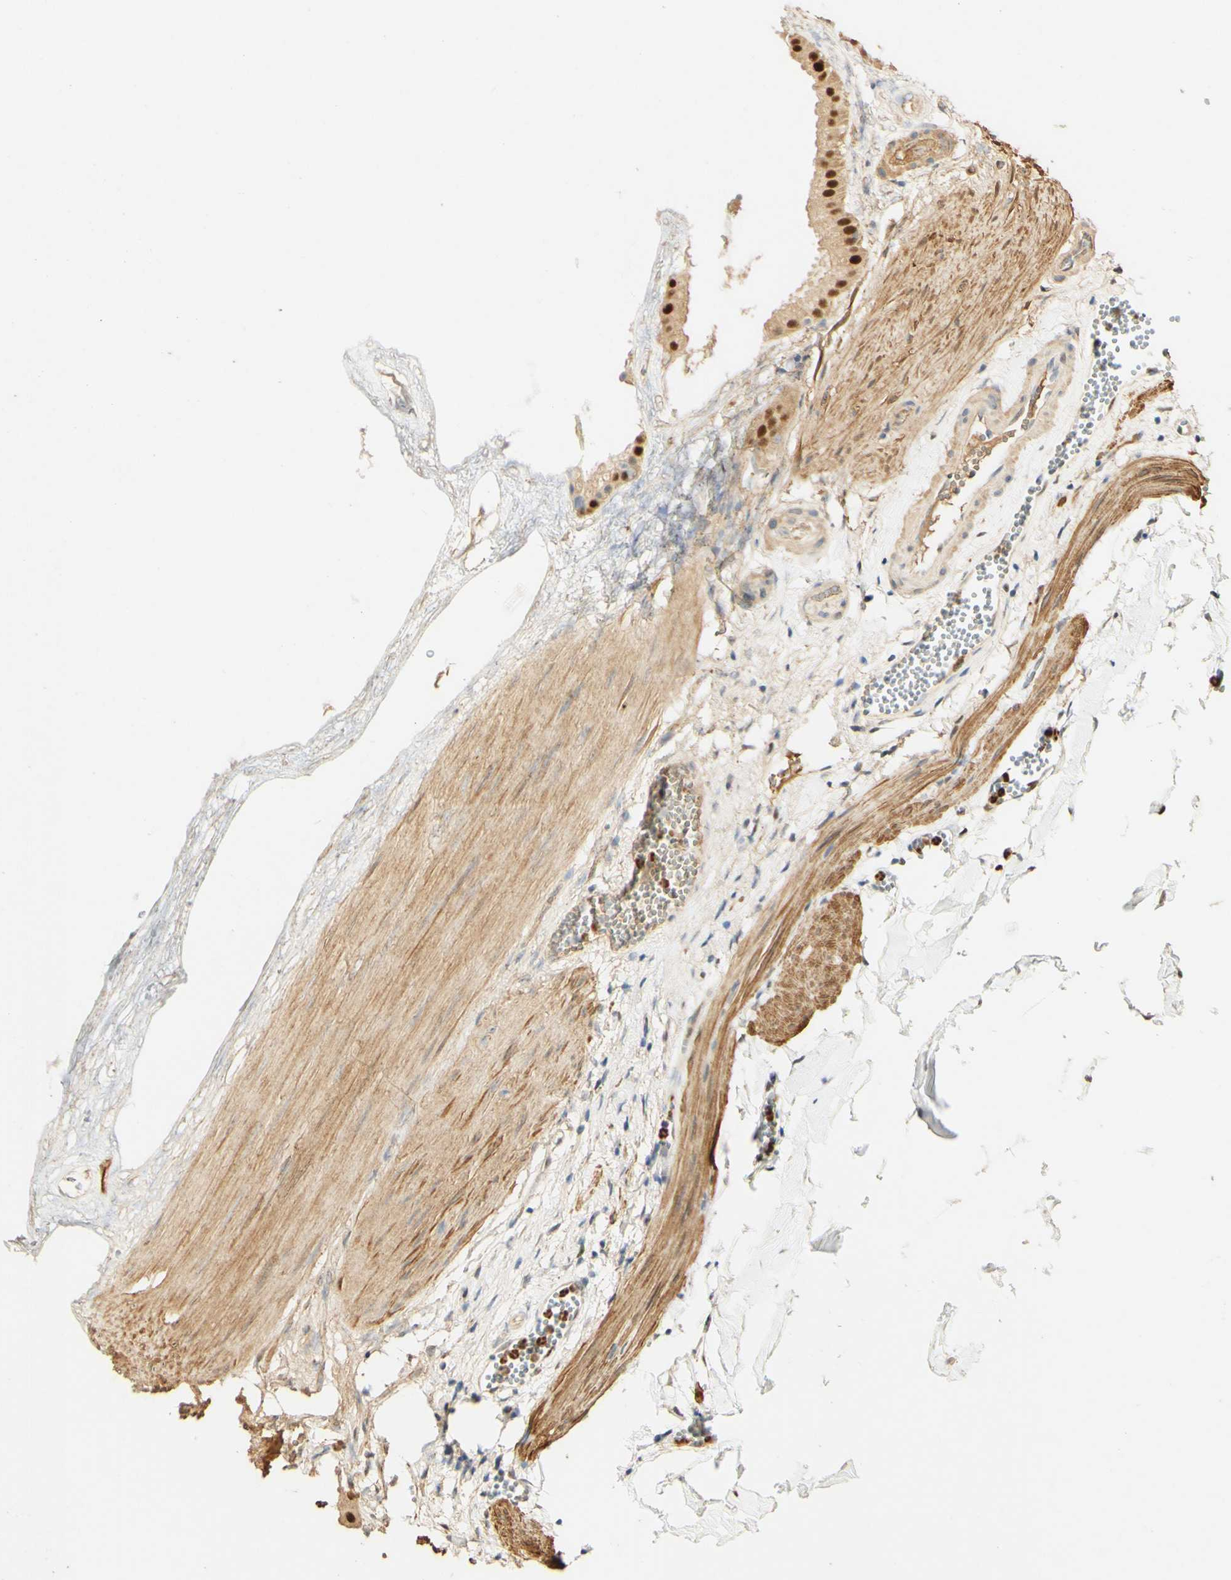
{"staining": {"intensity": "strong", "quantity": ">75%", "location": "cytoplasmic/membranous,nuclear"}, "tissue": "gallbladder", "cell_type": "Glandular cells", "image_type": "normal", "snomed": [{"axis": "morphology", "description": "Normal tissue, NOS"}, {"axis": "topography", "description": "Gallbladder"}], "caption": "A brown stain labels strong cytoplasmic/membranous,nuclear staining of a protein in glandular cells of normal gallbladder. Using DAB (brown) and hematoxylin (blue) stains, captured at high magnification using brightfield microscopy.", "gene": "MAP3K4", "patient": {"sex": "female", "age": 64}}